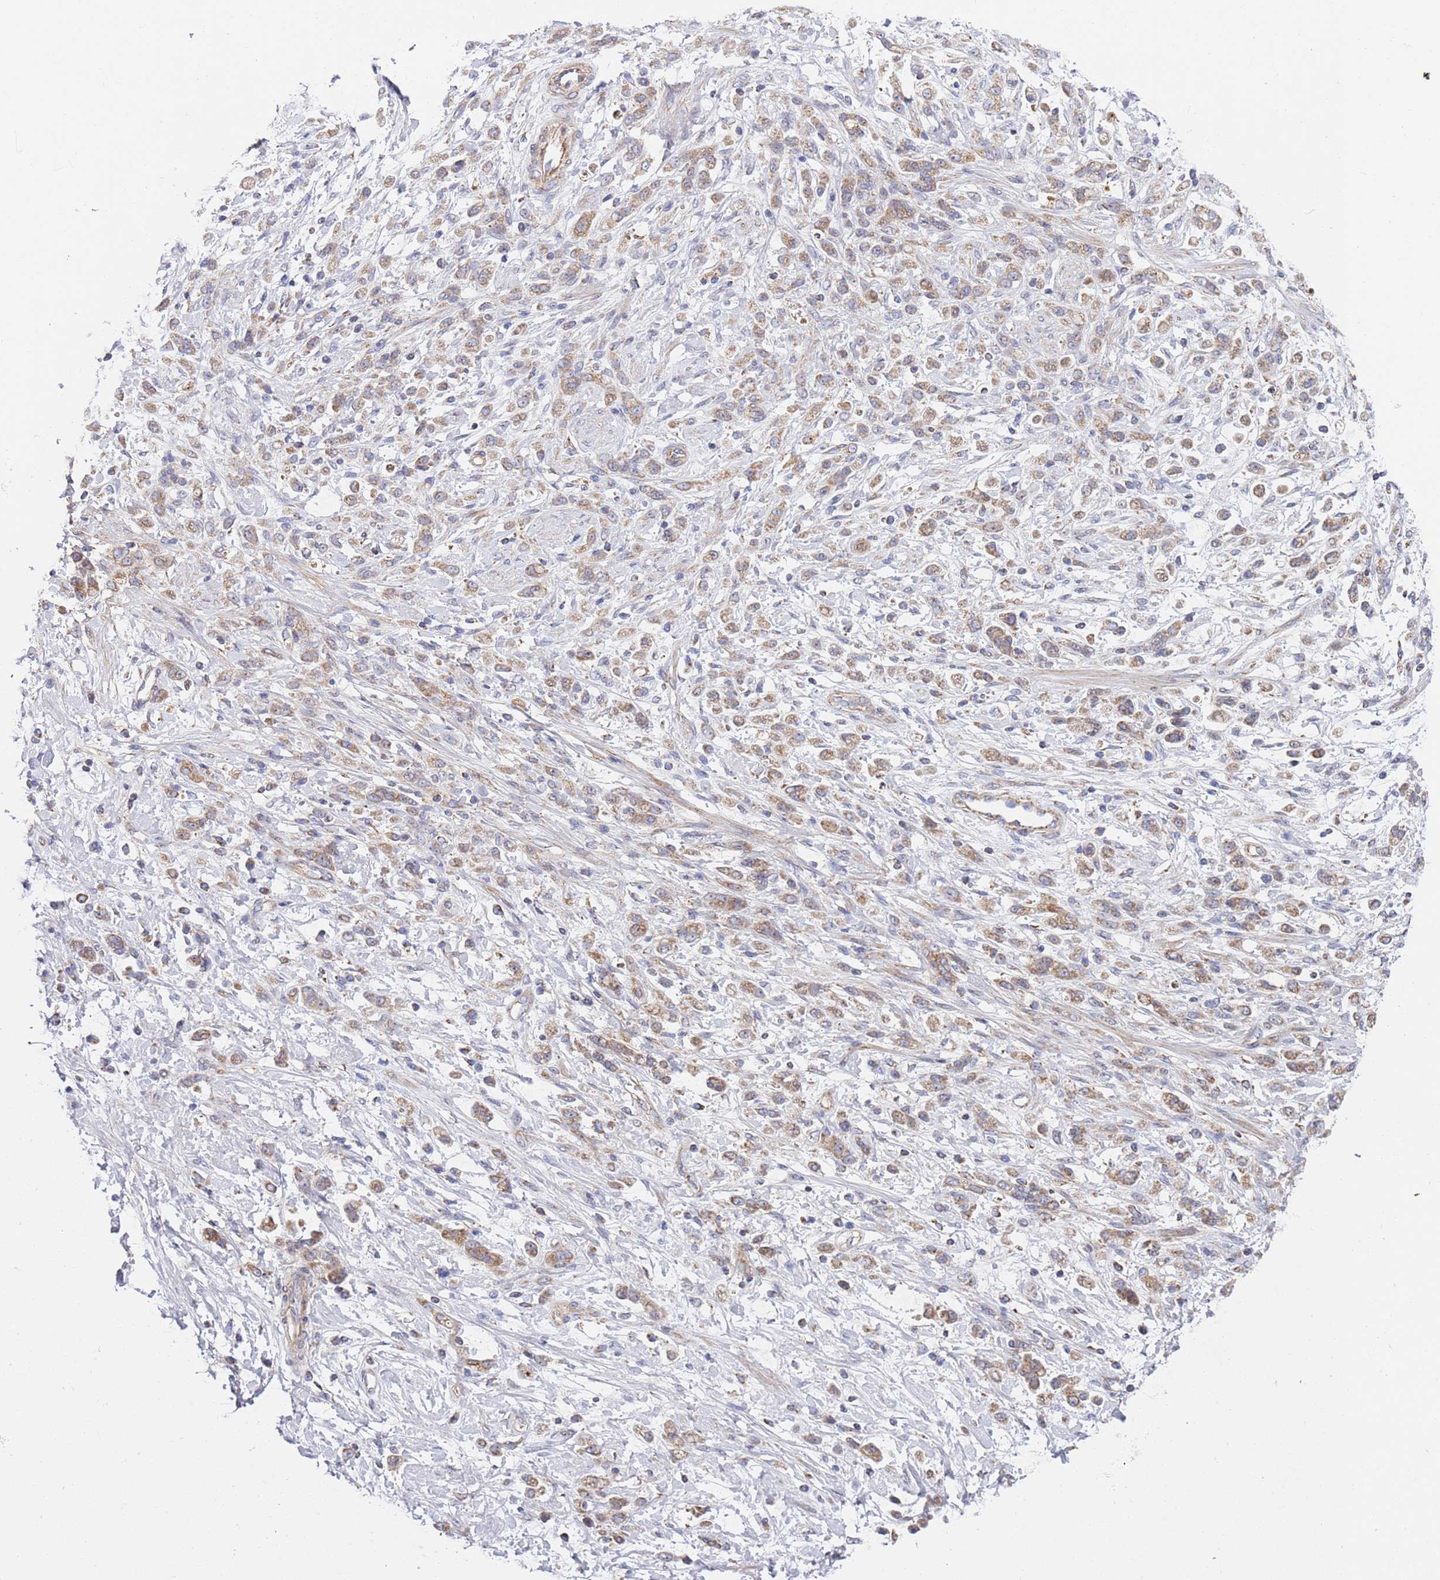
{"staining": {"intensity": "moderate", "quantity": ">75%", "location": "cytoplasmic/membranous"}, "tissue": "stomach cancer", "cell_type": "Tumor cells", "image_type": "cancer", "snomed": [{"axis": "morphology", "description": "Adenocarcinoma, NOS"}, {"axis": "topography", "description": "Stomach"}], "caption": "Protein positivity by IHC exhibits moderate cytoplasmic/membranous expression in about >75% of tumor cells in adenocarcinoma (stomach). The protein of interest is shown in brown color, while the nuclei are stained blue.", "gene": "PWWP3A", "patient": {"sex": "female", "age": 60}}